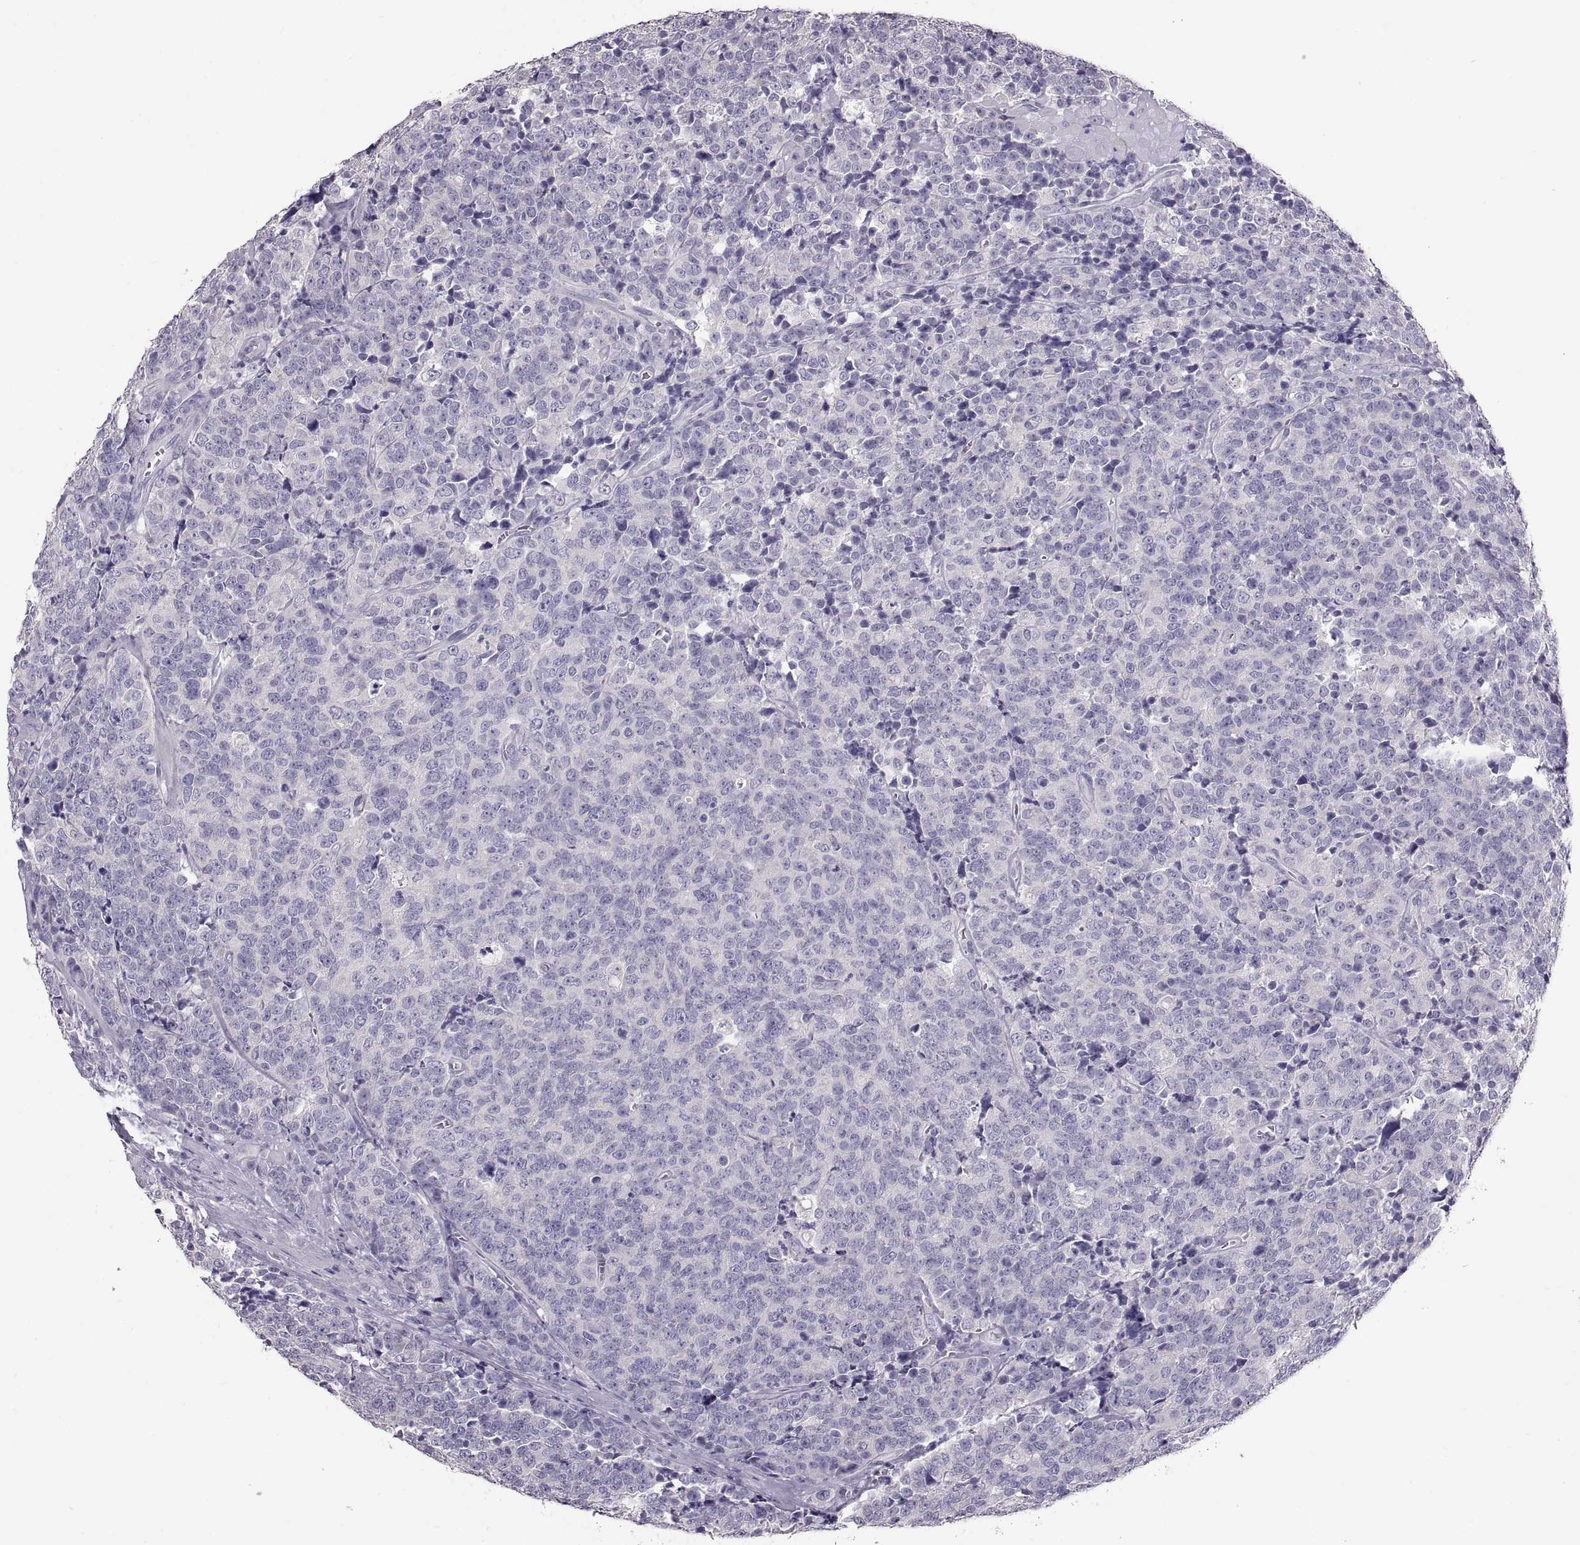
{"staining": {"intensity": "negative", "quantity": "none", "location": "none"}, "tissue": "prostate cancer", "cell_type": "Tumor cells", "image_type": "cancer", "snomed": [{"axis": "morphology", "description": "Adenocarcinoma, NOS"}, {"axis": "topography", "description": "Prostate"}], "caption": "Immunohistochemistry (IHC) histopathology image of human prostate cancer (adenocarcinoma) stained for a protein (brown), which shows no positivity in tumor cells. (DAB IHC, high magnification).", "gene": "WBP2NL", "patient": {"sex": "male", "age": 67}}